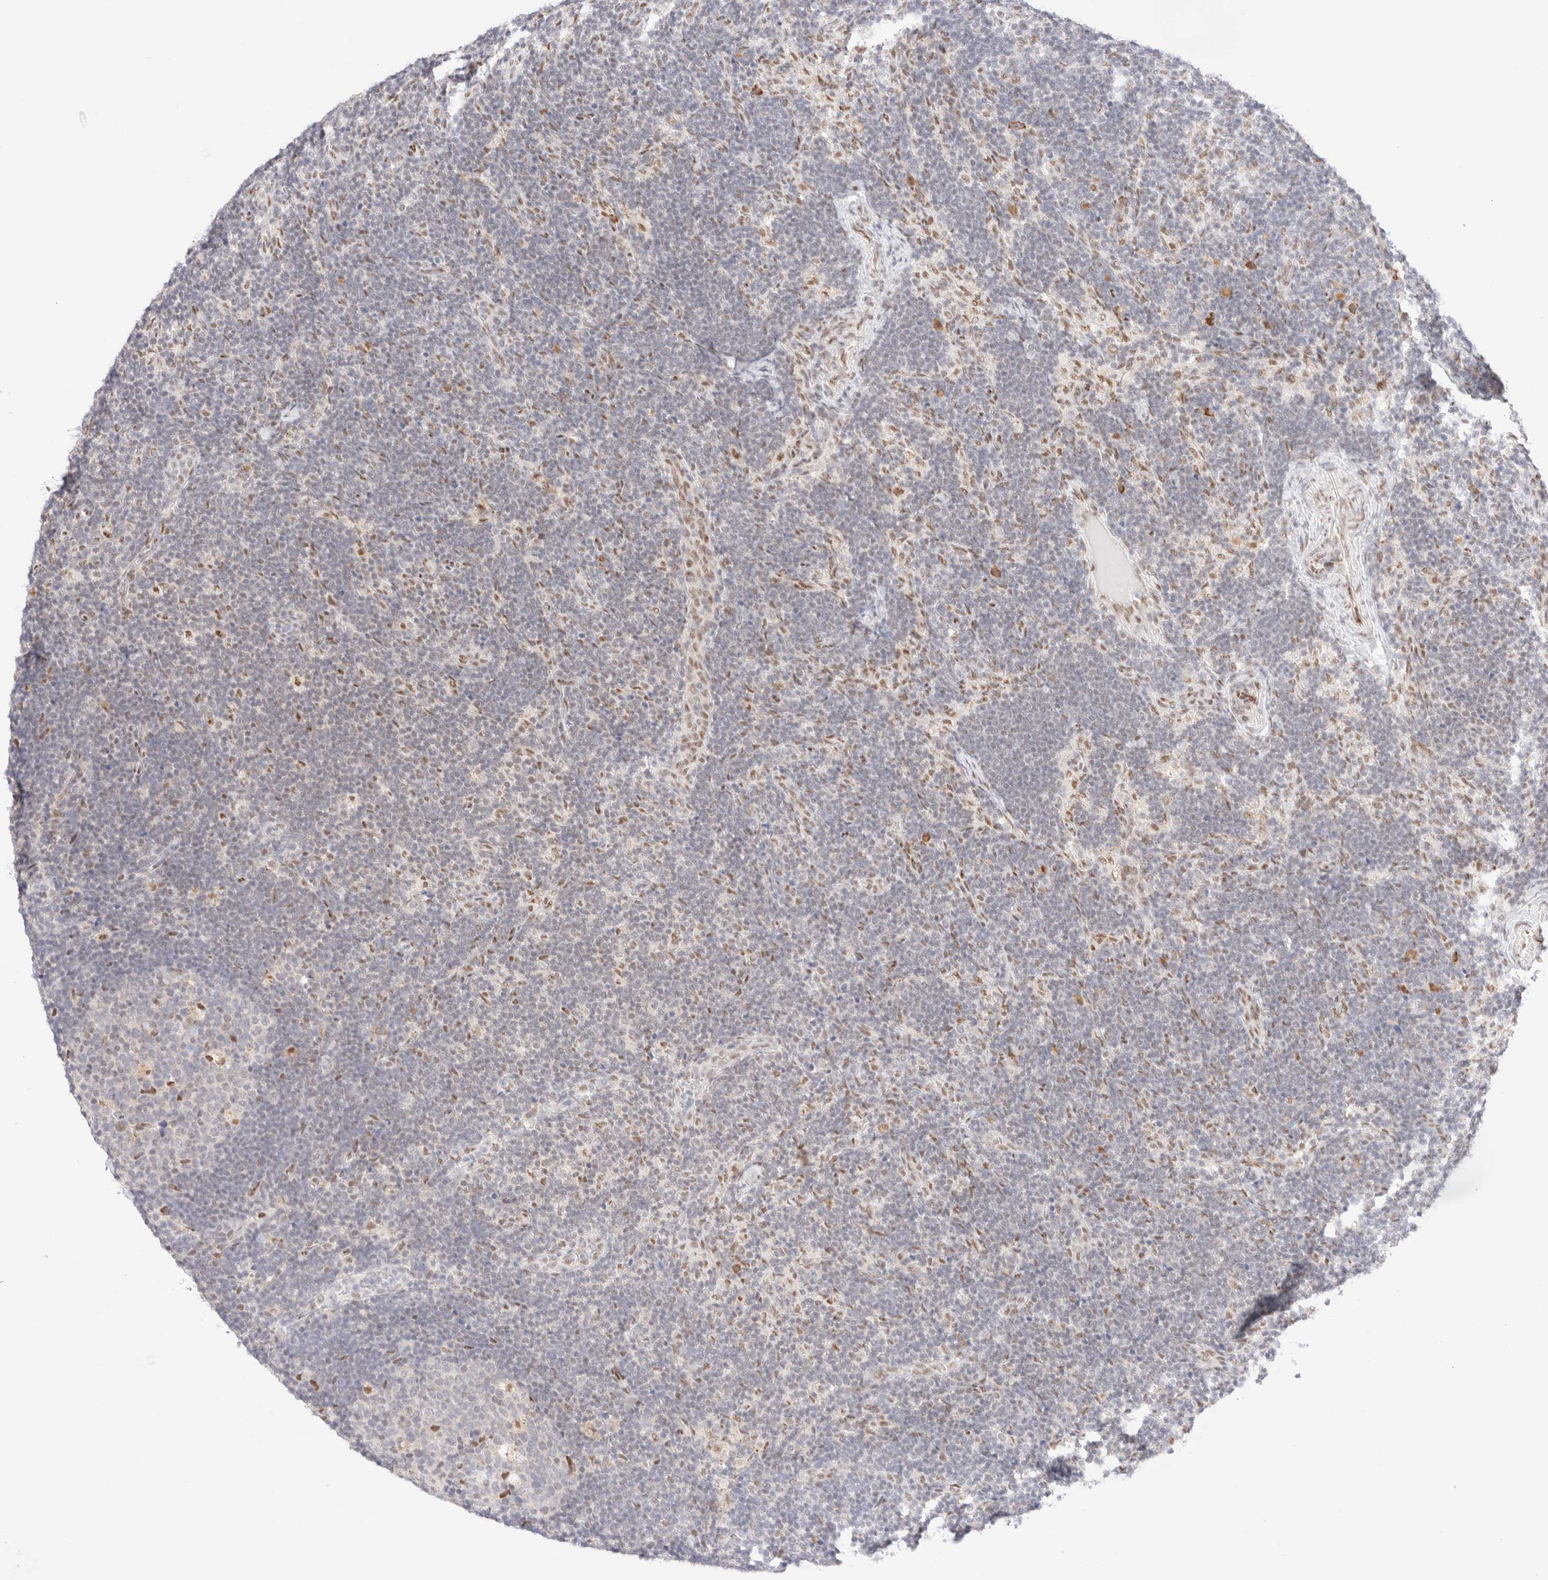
{"staining": {"intensity": "moderate", "quantity": "<25%", "location": "nuclear"}, "tissue": "lymph node", "cell_type": "Germinal center cells", "image_type": "normal", "snomed": [{"axis": "morphology", "description": "Normal tissue, NOS"}, {"axis": "topography", "description": "Lymph node"}], "caption": "Immunohistochemistry of normal lymph node exhibits low levels of moderate nuclear positivity in approximately <25% of germinal center cells.", "gene": "CIC", "patient": {"sex": "female", "age": 22}}